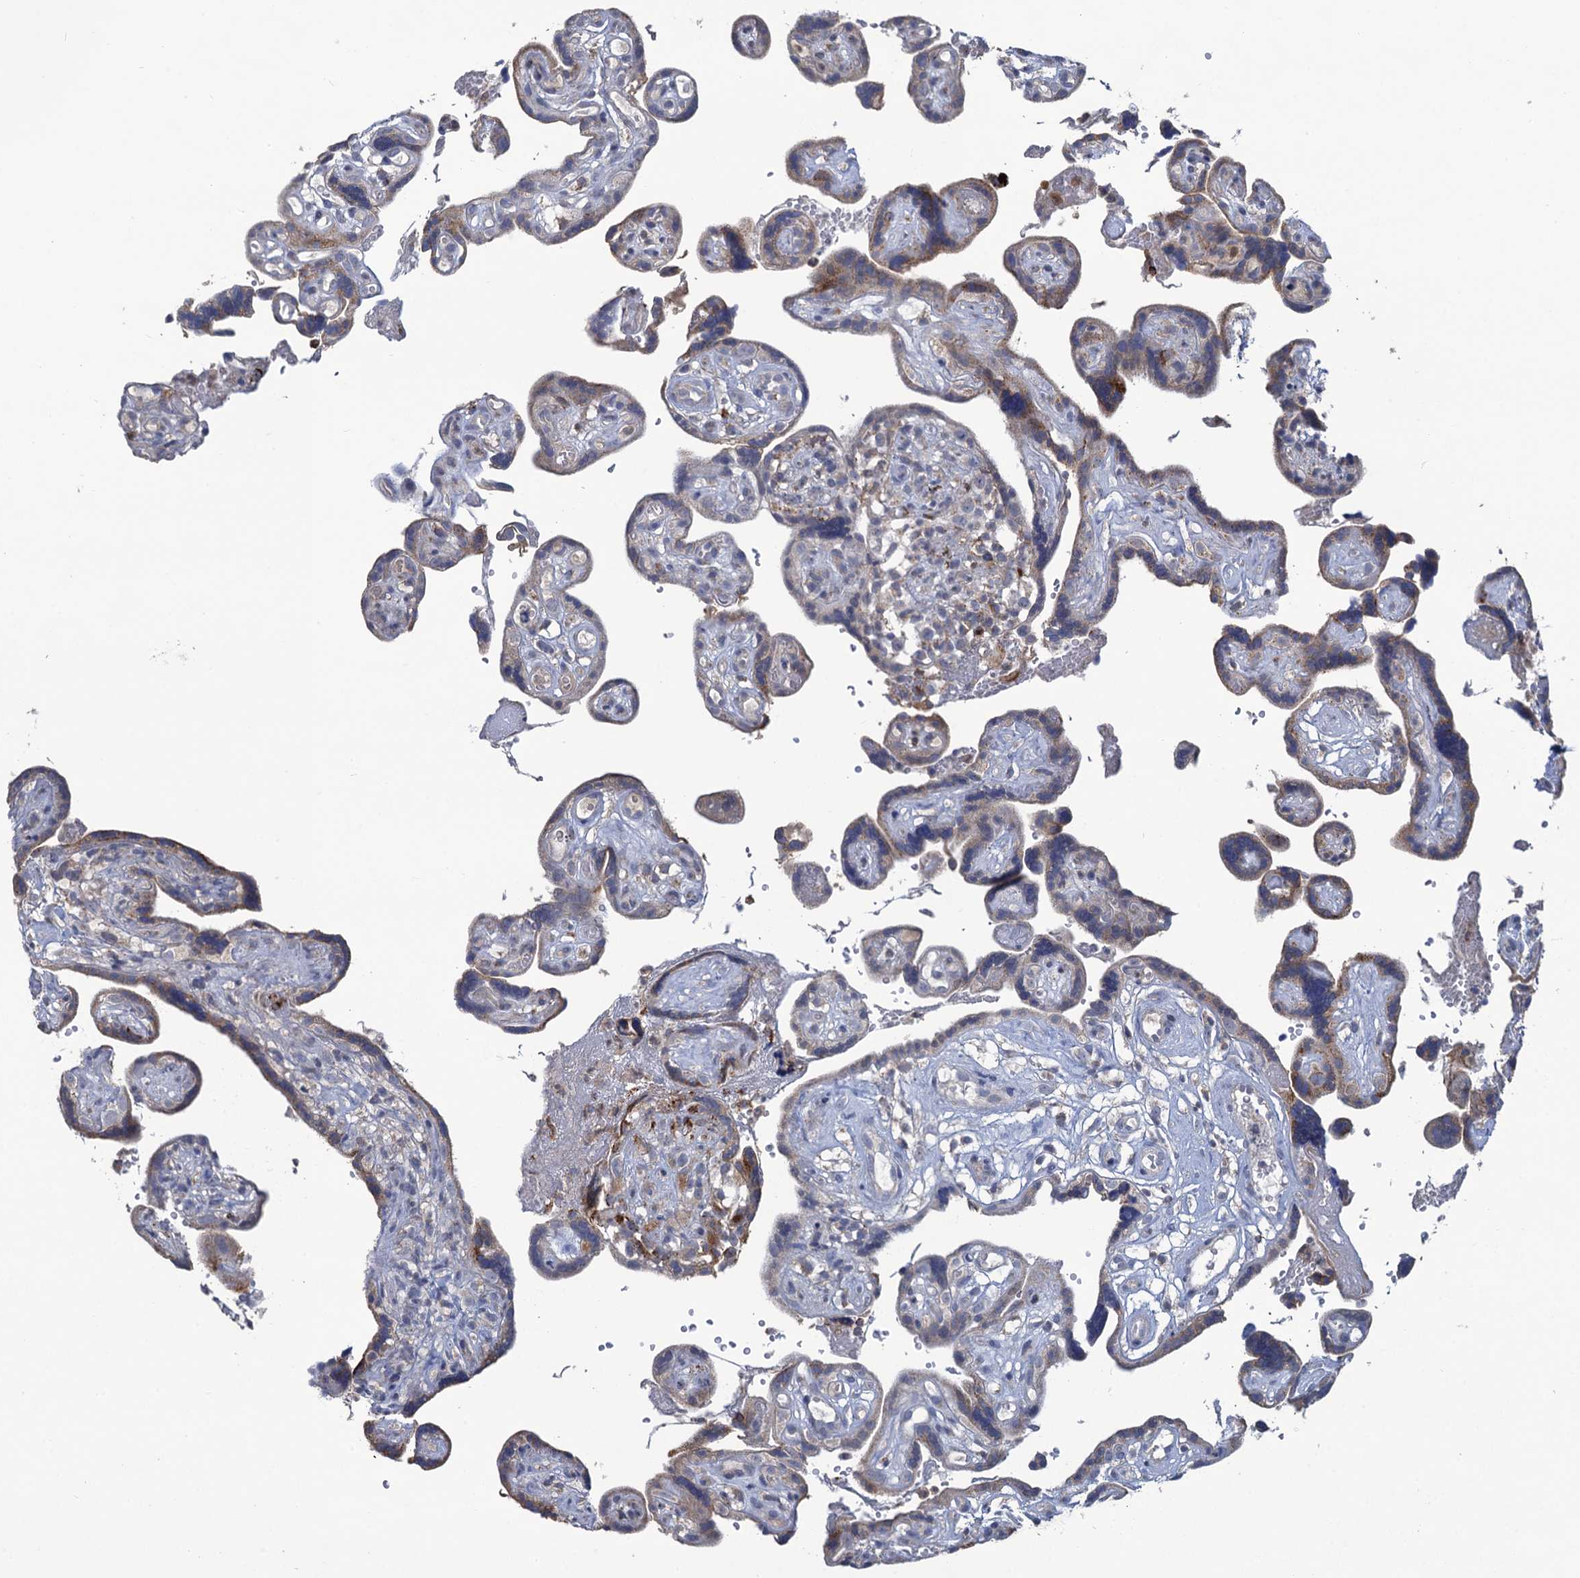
{"staining": {"intensity": "moderate", "quantity": "<25%", "location": "cytoplasmic/membranous"}, "tissue": "placenta", "cell_type": "Decidual cells", "image_type": "normal", "snomed": [{"axis": "morphology", "description": "Normal tissue, NOS"}, {"axis": "topography", "description": "Placenta"}], "caption": "Immunohistochemistry image of unremarkable human placenta stained for a protein (brown), which shows low levels of moderate cytoplasmic/membranous staining in approximately <25% of decidual cells.", "gene": "ANKS3", "patient": {"sex": "female", "age": 30}}